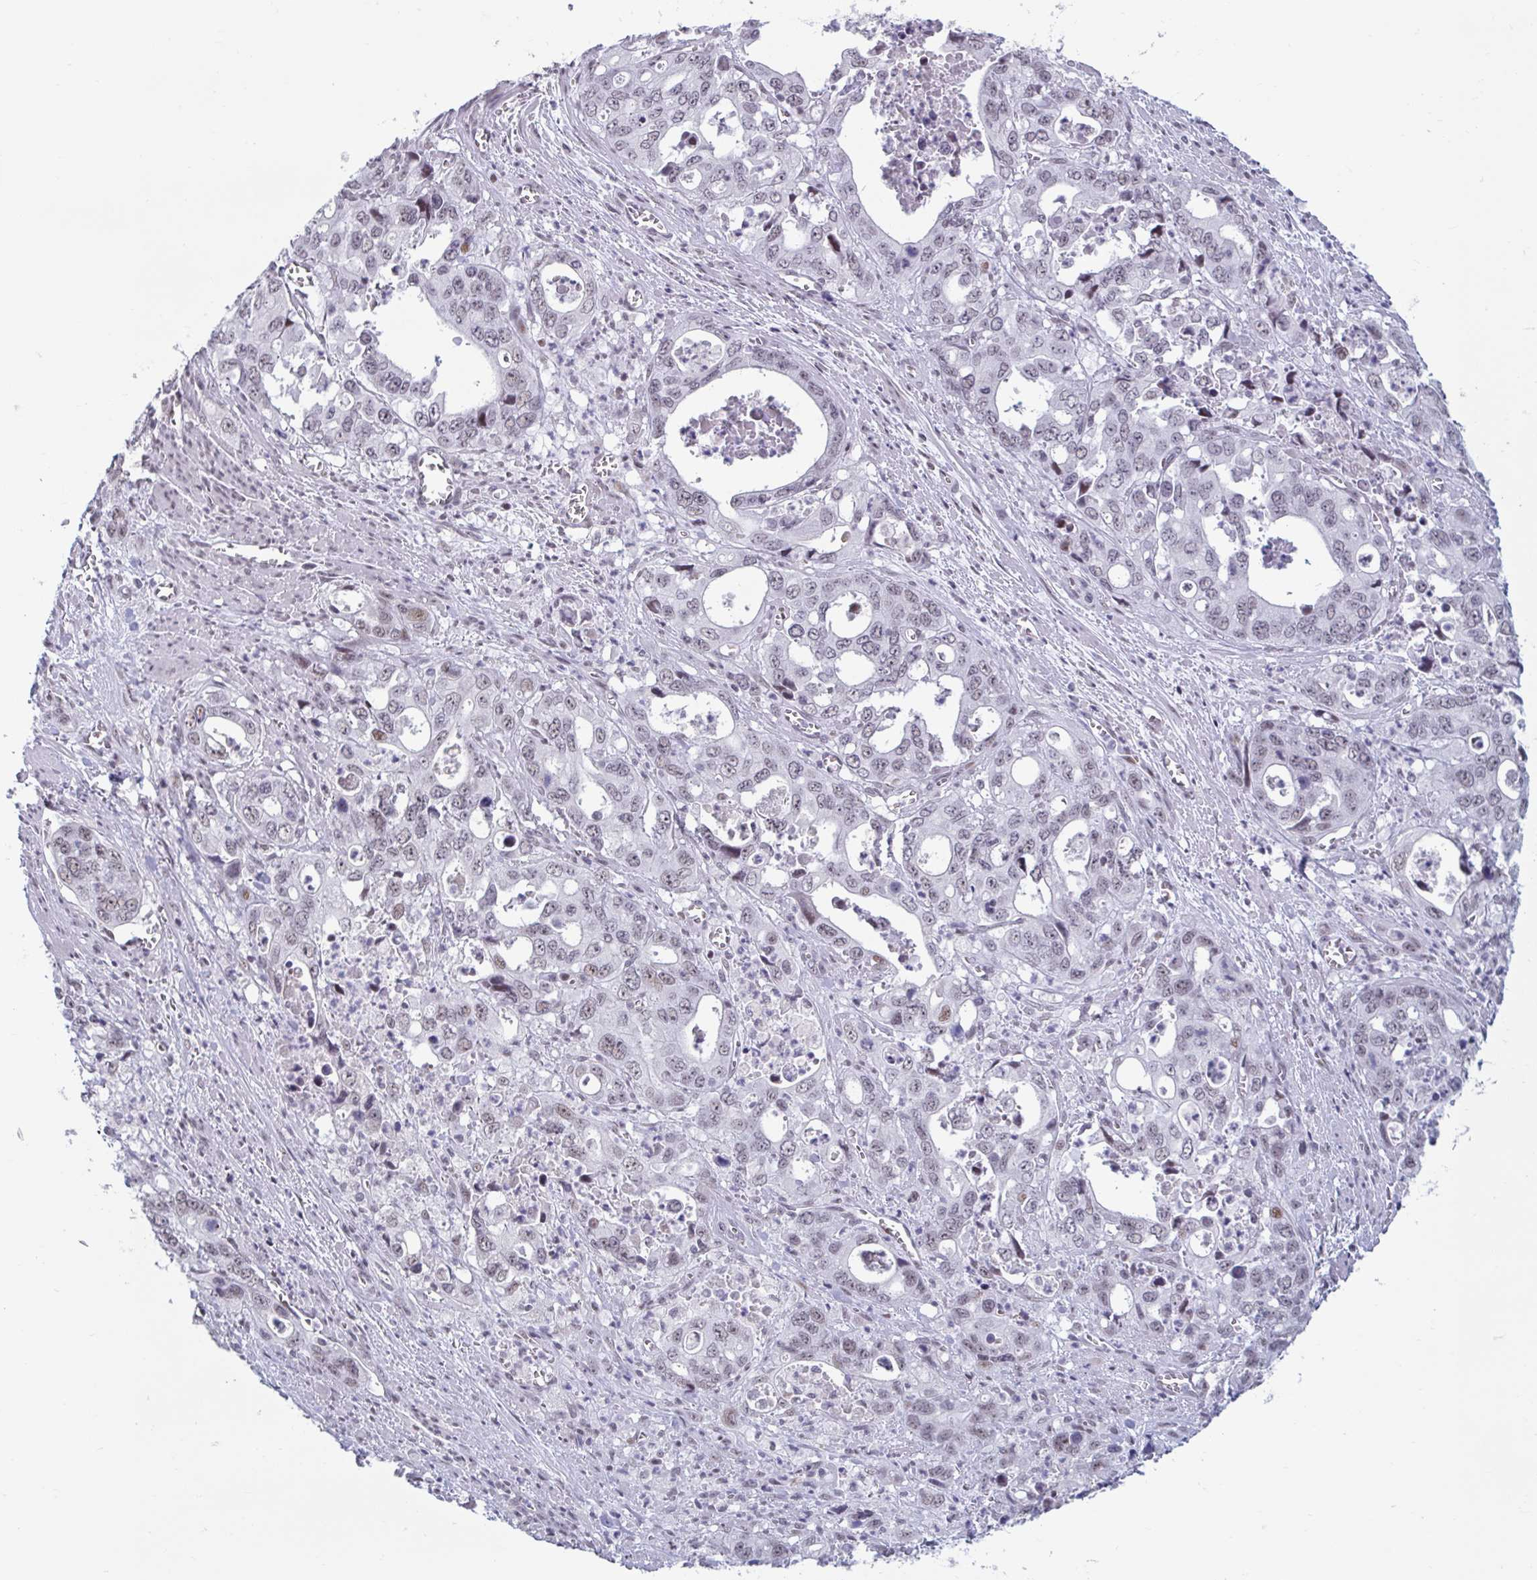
{"staining": {"intensity": "weak", "quantity": "25%-75%", "location": "nuclear"}, "tissue": "stomach cancer", "cell_type": "Tumor cells", "image_type": "cancer", "snomed": [{"axis": "morphology", "description": "Adenocarcinoma, NOS"}, {"axis": "topography", "description": "Stomach, upper"}], "caption": "Tumor cells demonstrate weak nuclear staining in about 25%-75% of cells in stomach cancer.", "gene": "HSD17B6", "patient": {"sex": "male", "age": 74}}